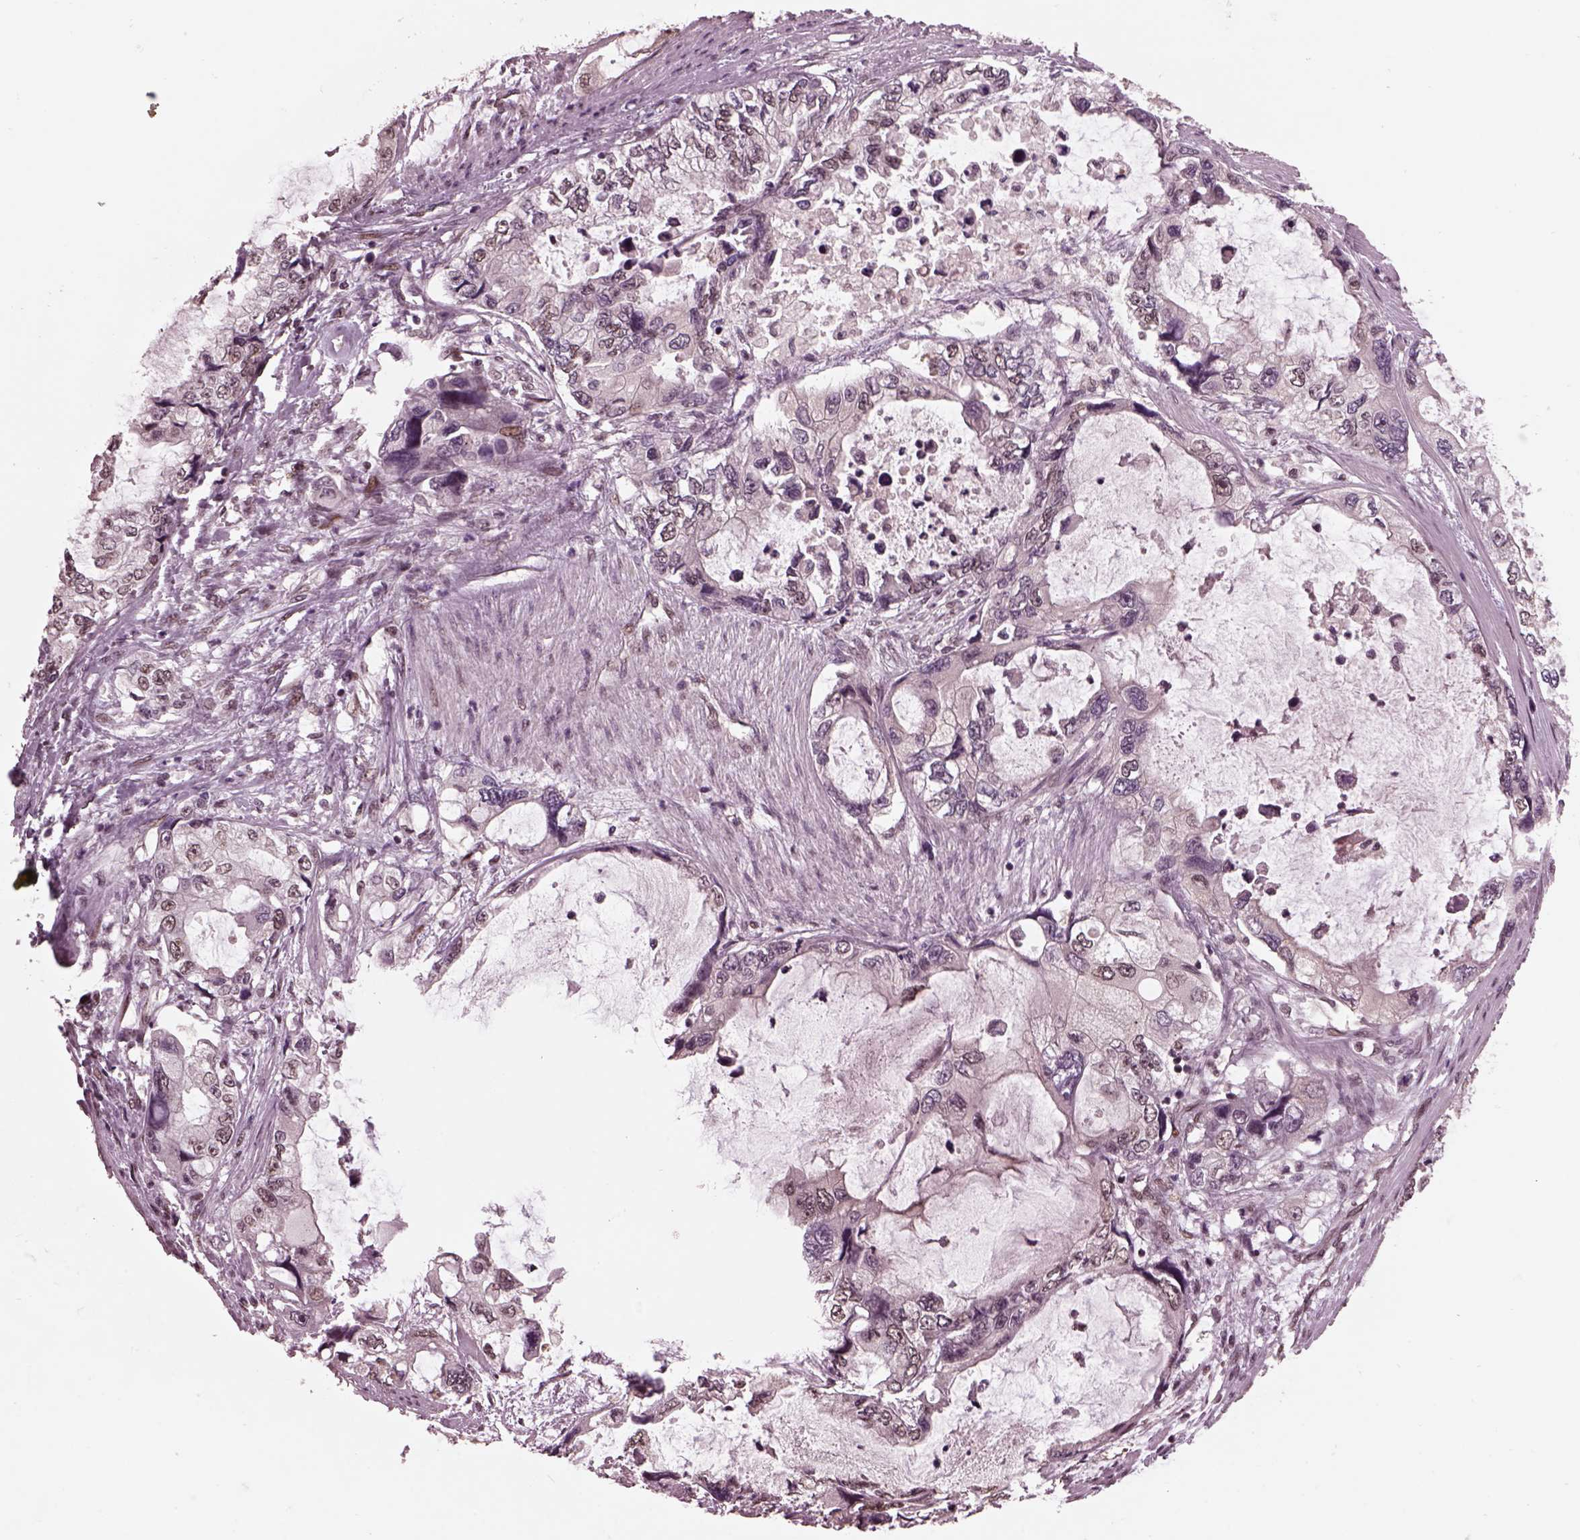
{"staining": {"intensity": "weak", "quantity": "<25%", "location": "nuclear"}, "tissue": "stomach cancer", "cell_type": "Tumor cells", "image_type": "cancer", "snomed": [{"axis": "morphology", "description": "Adenocarcinoma, NOS"}, {"axis": "topography", "description": "Pancreas"}, {"axis": "topography", "description": "Stomach, upper"}, {"axis": "topography", "description": "Stomach"}], "caption": "IHC of human adenocarcinoma (stomach) demonstrates no positivity in tumor cells.", "gene": "NAP1L5", "patient": {"sex": "male", "age": 77}}